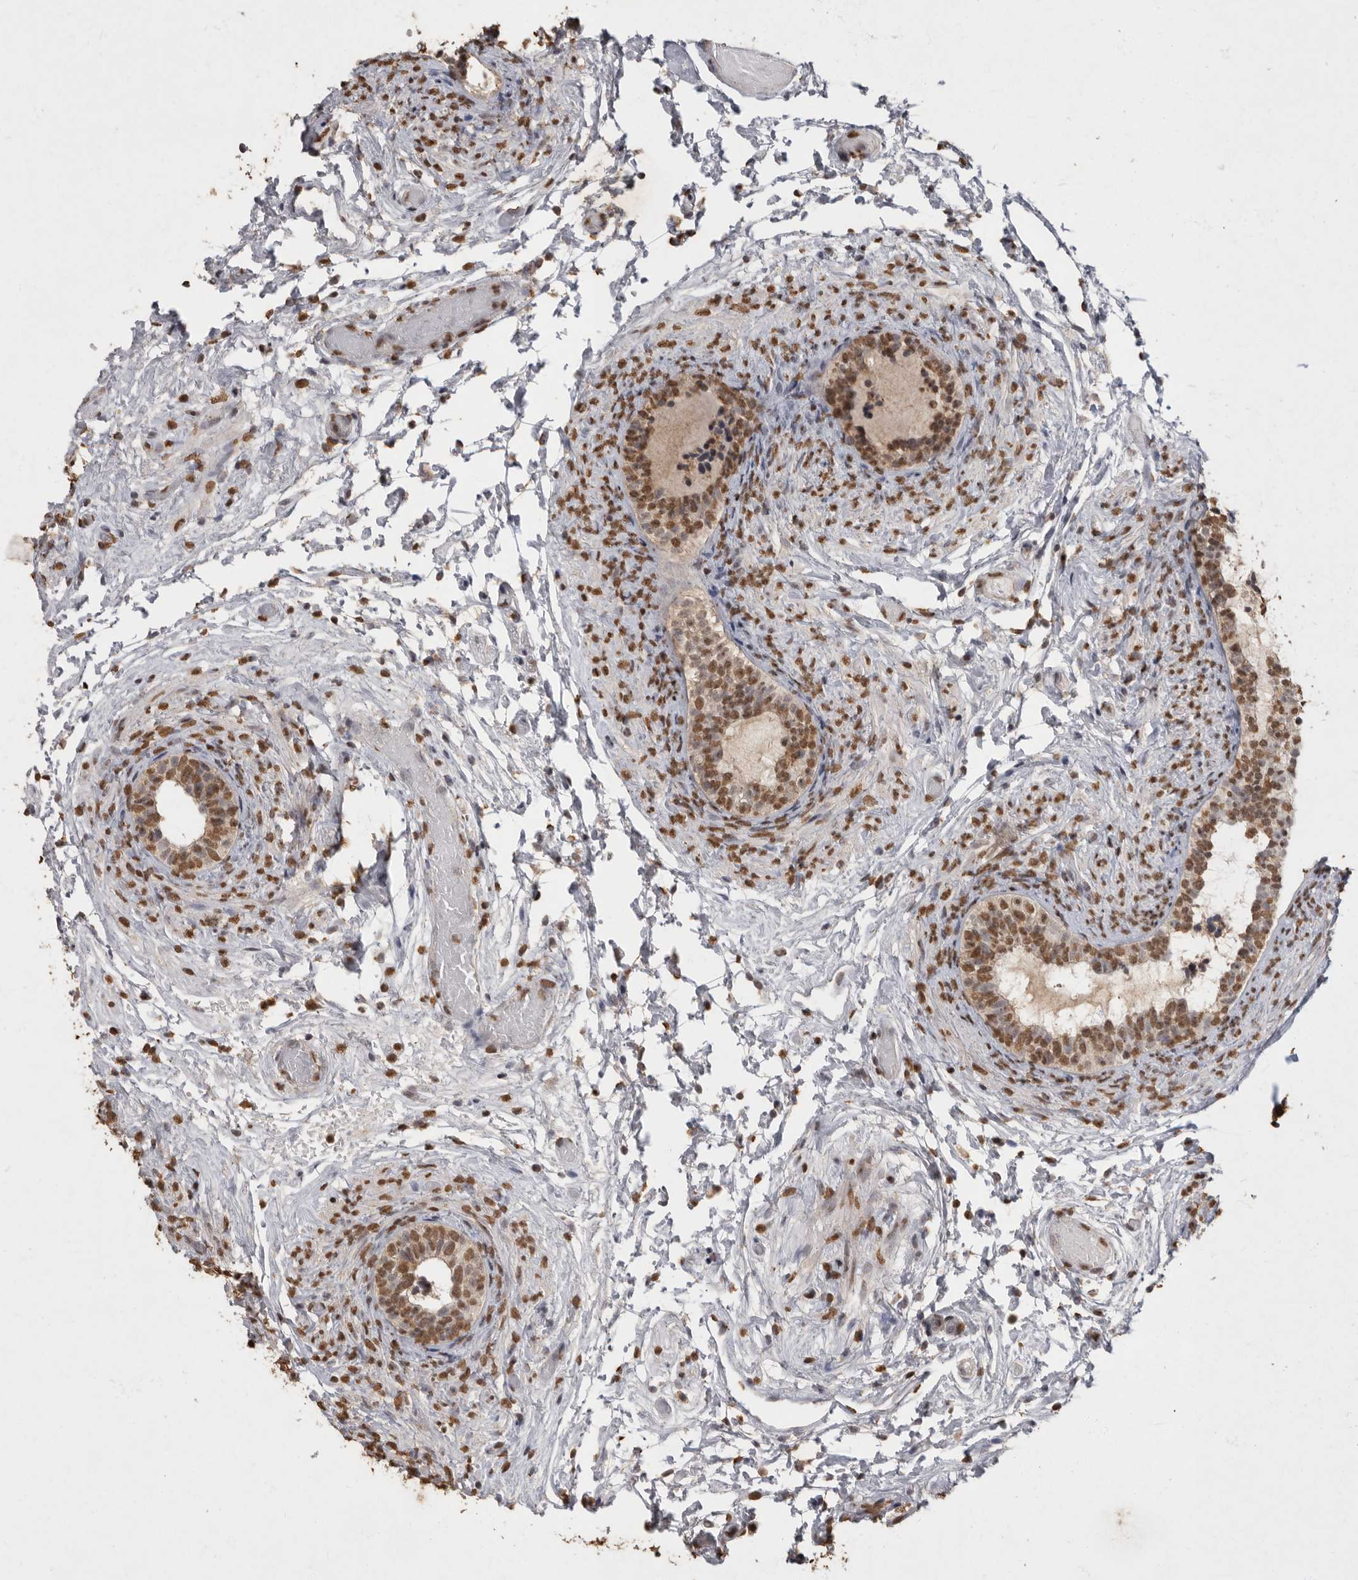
{"staining": {"intensity": "moderate", "quantity": ">75%", "location": "cytoplasmic/membranous,nuclear"}, "tissue": "epididymis", "cell_type": "Glandular cells", "image_type": "normal", "snomed": [{"axis": "morphology", "description": "Normal tissue, NOS"}, {"axis": "topography", "description": "Epididymis"}], "caption": "Benign epididymis was stained to show a protein in brown. There is medium levels of moderate cytoplasmic/membranous,nuclear positivity in about >75% of glandular cells. The staining was performed using DAB (3,3'-diaminobenzidine) to visualize the protein expression in brown, while the nuclei were stained in blue with hematoxylin (Magnification: 20x).", "gene": "NBL1", "patient": {"sex": "male", "age": 5}}